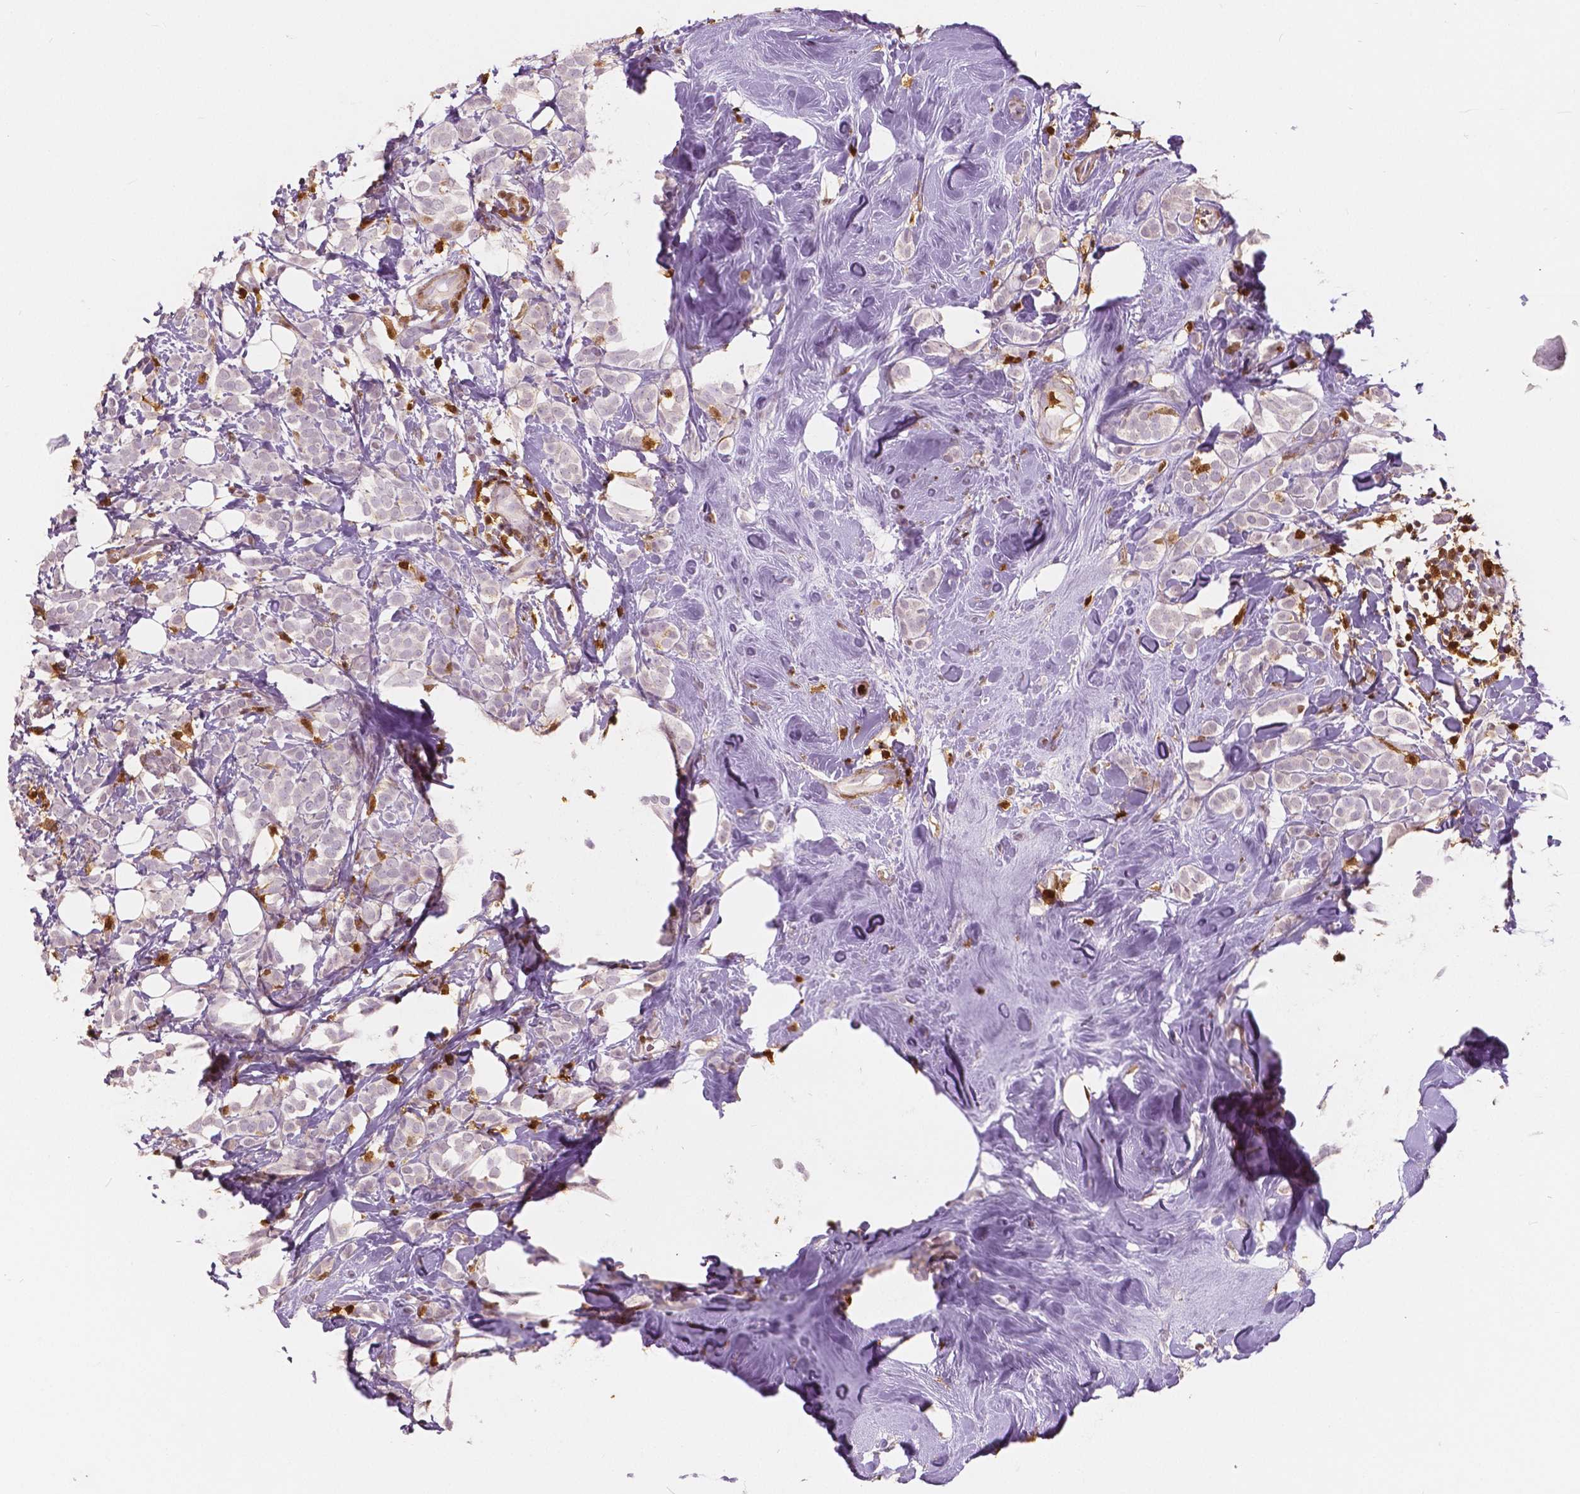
{"staining": {"intensity": "negative", "quantity": "none", "location": "none"}, "tissue": "breast cancer", "cell_type": "Tumor cells", "image_type": "cancer", "snomed": [{"axis": "morphology", "description": "Lobular carcinoma"}, {"axis": "topography", "description": "Breast"}], "caption": "This is a image of immunohistochemistry staining of breast cancer, which shows no expression in tumor cells.", "gene": "S100A4", "patient": {"sex": "female", "age": 49}}